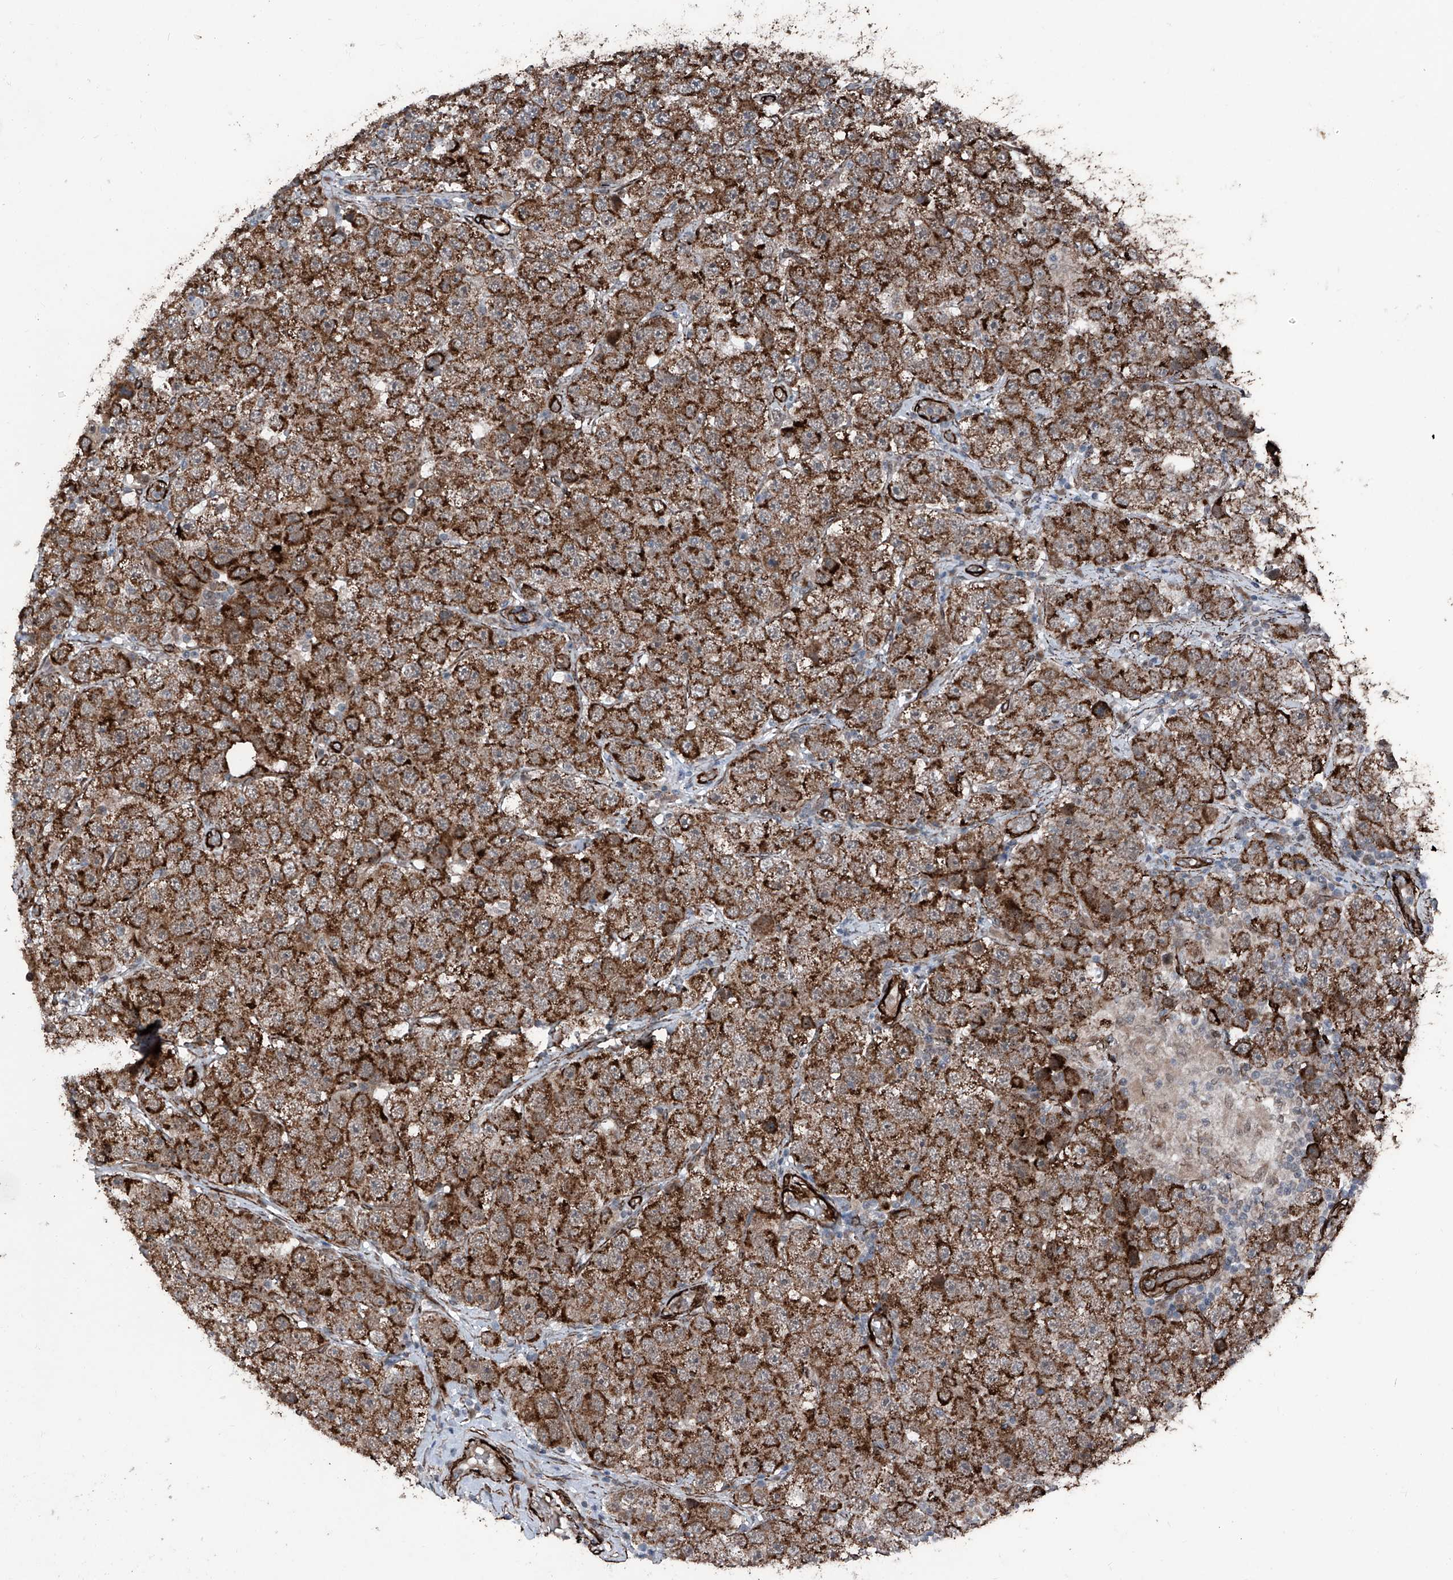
{"staining": {"intensity": "strong", "quantity": ">75%", "location": "cytoplasmic/membranous"}, "tissue": "testis cancer", "cell_type": "Tumor cells", "image_type": "cancer", "snomed": [{"axis": "morphology", "description": "Seminoma, NOS"}, {"axis": "topography", "description": "Testis"}], "caption": "Immunohistochemical staining of seminoma (testis) exhibits high levels of strong cytoplasmic/membranous staining in about >75% of tumor cells.", "gene": "COA7", "patient": {"sex": "male", "age": 28}}